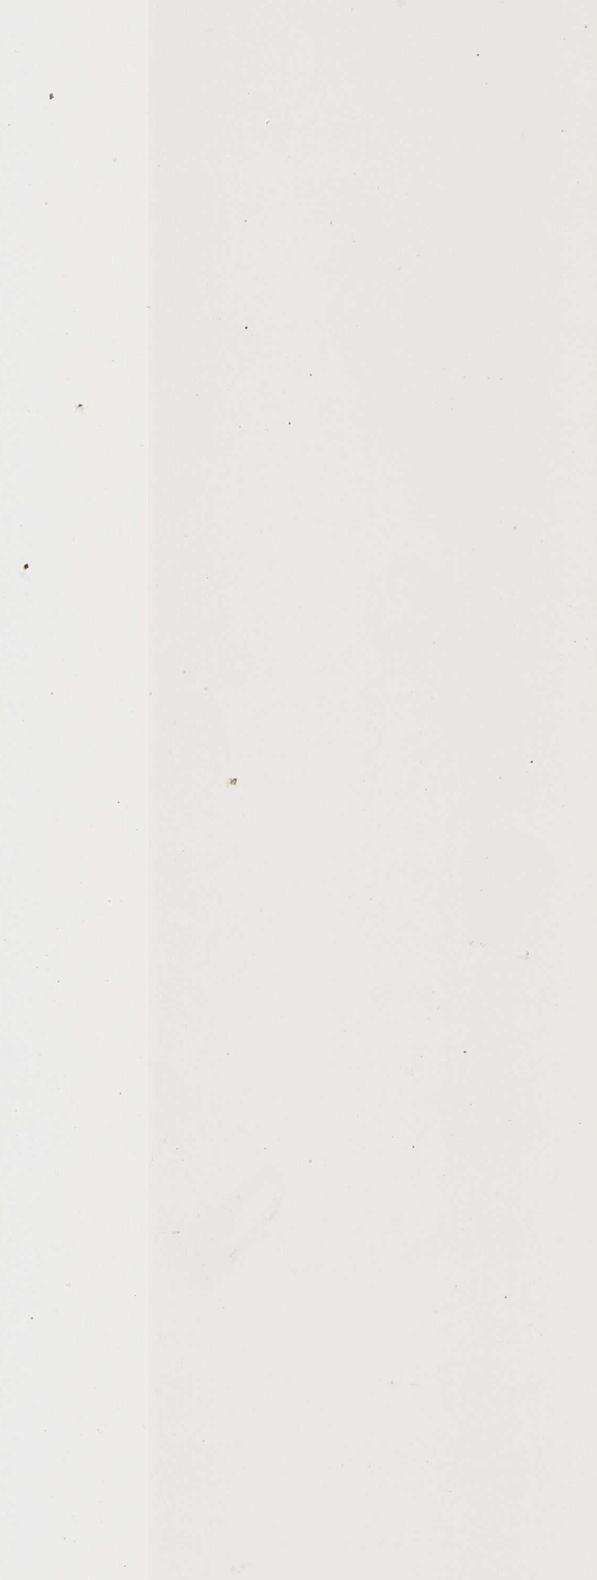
{"staining": {"intensity": "moderate", "quantity": "25%-75%", "location": "cytoplasmic/membranous"}, "tissue": "thyroid cancer", "cell_type": "Tumor cells", "image_type": "cancer", "snomed": [{"axis": "morphology", "description": "Papillary adenocarcinoma, NOS"}, {"axis": "topography", "description": "Thyroid gland"}], "caption": "Protein analysis of thyroid cancer tissue exhibits moderate cytoplasmic/membranous positivity in about 25%-75% of tumor cells.", "gene": "PCK2", "patient": {"sex": "male", "age": 33}}